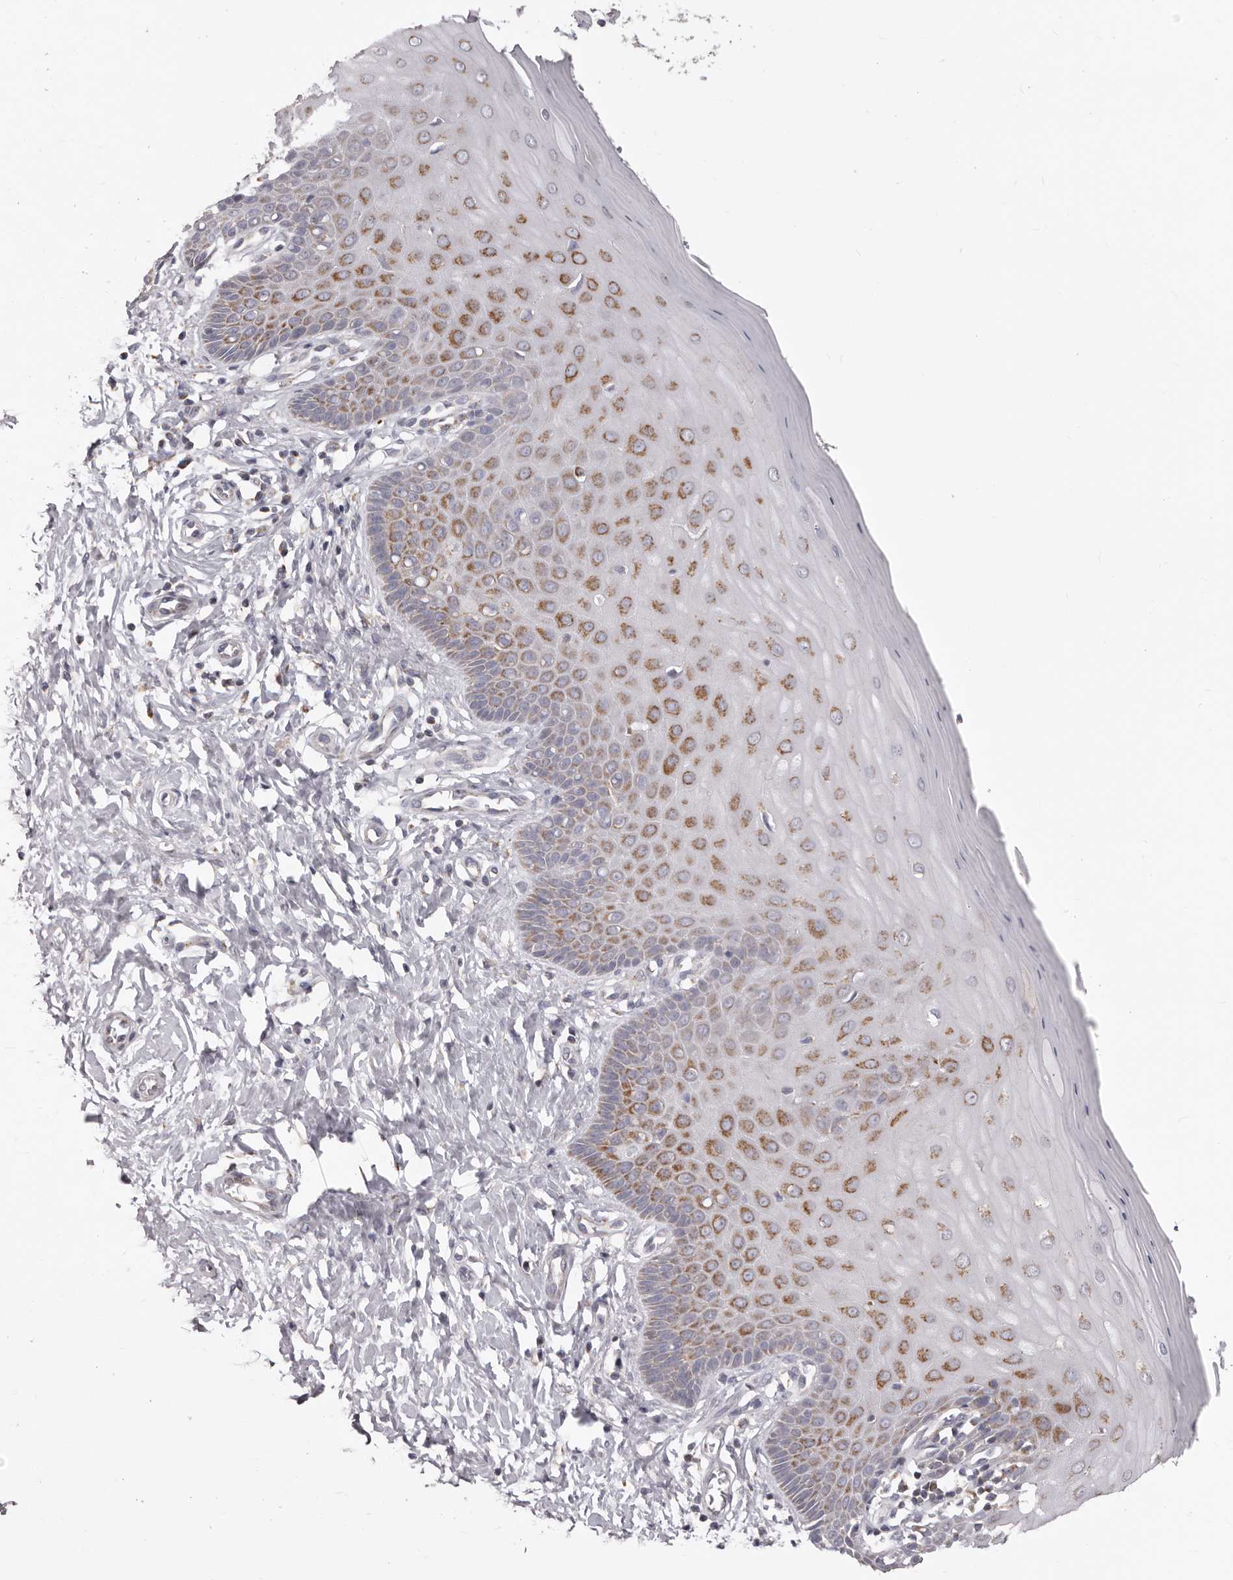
{"staining": {"intensity": "moderate", "quantity": "<25%", "location": "cytoplasmic/membranous"}, "tissue": "cervix", "cell_type": "Glandular cells", "image_type": "normal", "snomed": [{"axis": "morphology", "description": "Normal tissue, NOS"}, {"axis": "topography", "description": "Cervix"}], "caption": "An immunohistochemistry histopathology image of unremarkable tissue is shown. Protein staining in brown labels moderate cytoplasmic/membranous positivity in cervix within glandular cells.", "gene": "PRMT2", "patient": {"sex": "female", "age": 55}}